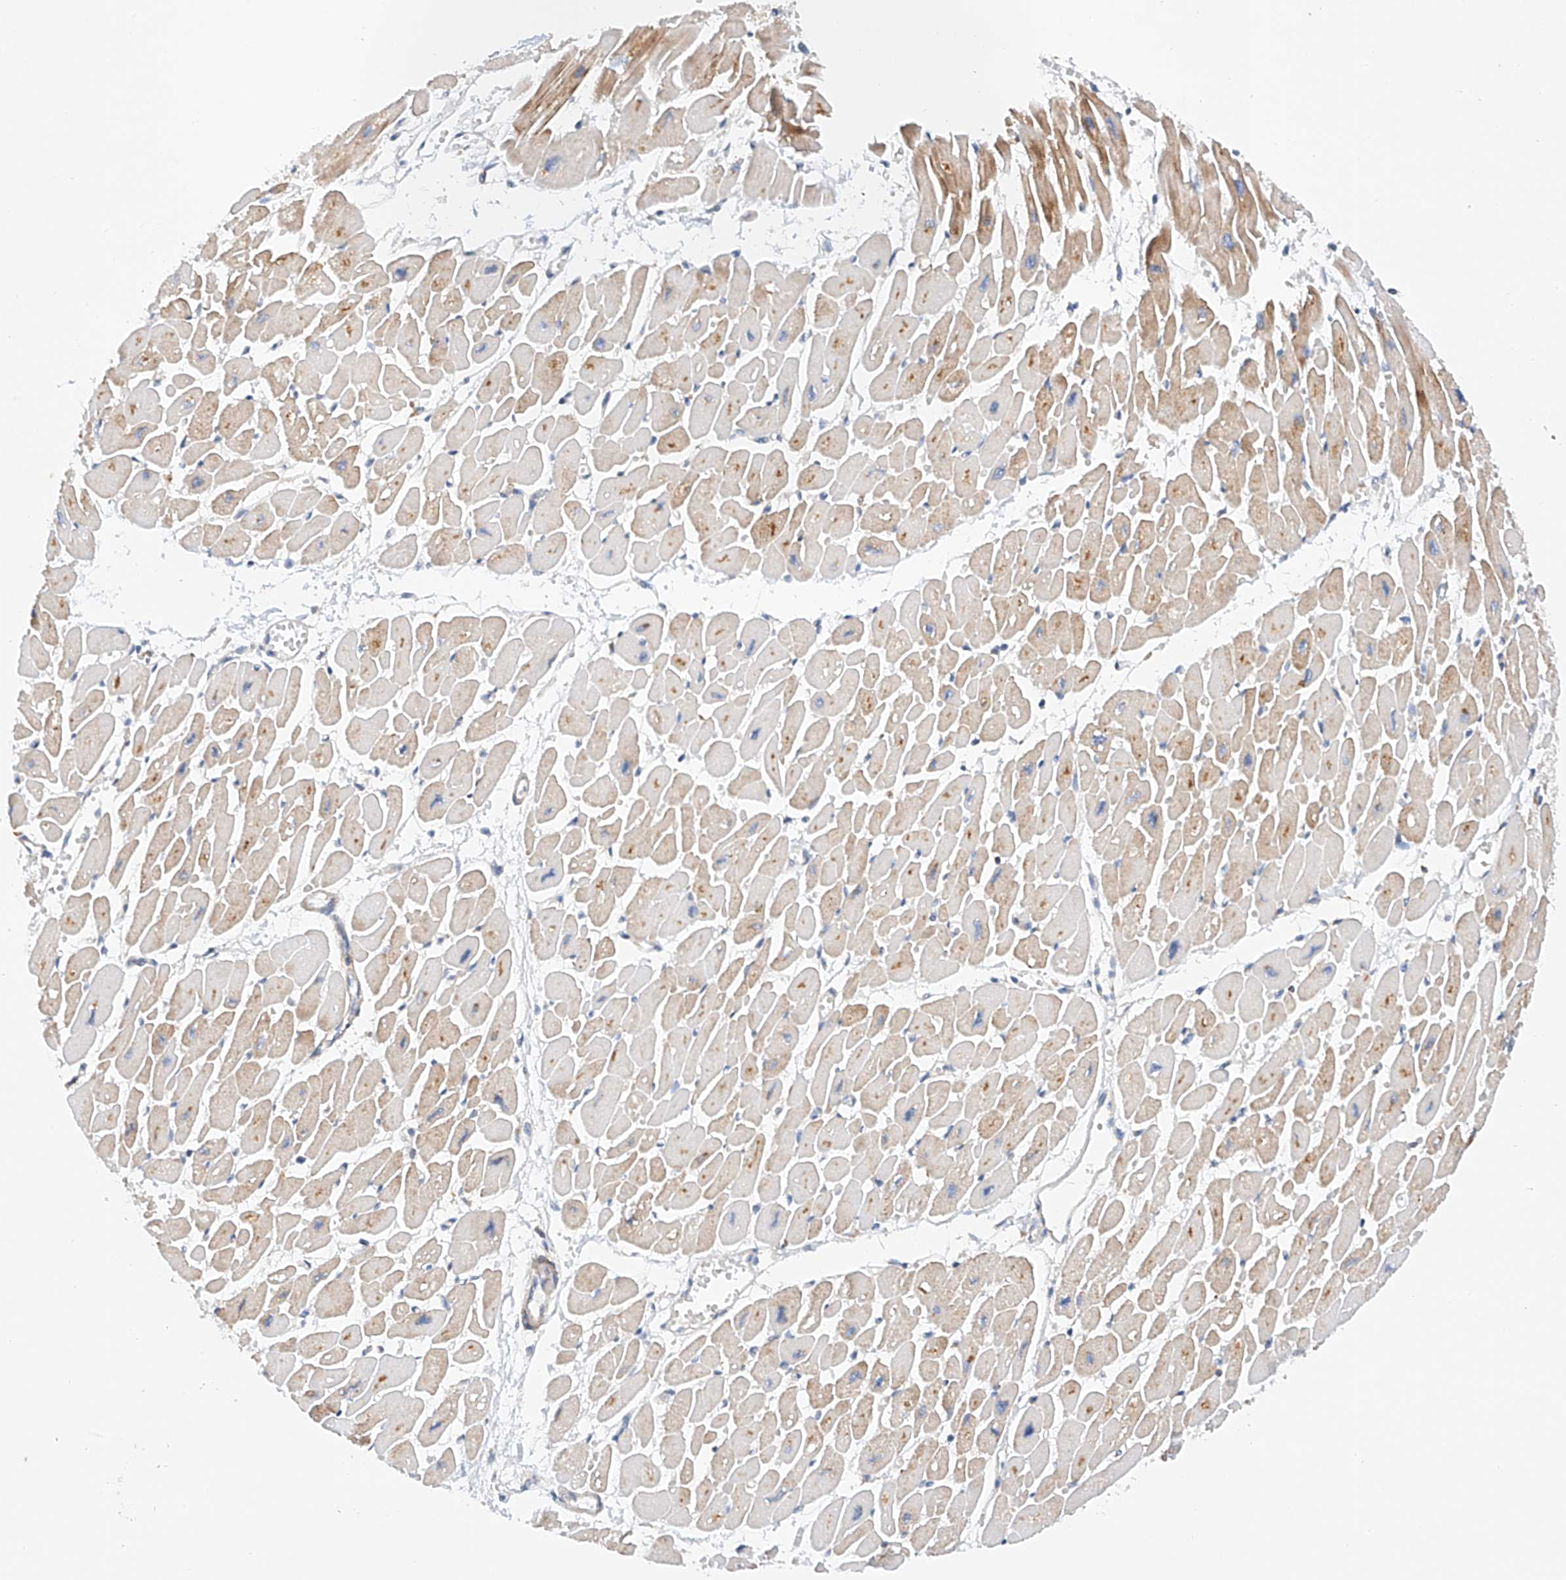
{"staining": {"intensity": "moderate", "quantity": ">75%", "location": "cytoplasmic/membranous"}, "tissue": "heart muscle", "cell_type": "Cardiomyocytes", "image_type": "normal", "snomed": [{"axis": "morphology", "description": "Normal tissue, NOS"}, {"axis": "topography", "description": "Heart"}], "caption": "High-magnification brightfield microscopy of normal heart muscle stained with DAB (3,3'-diaminobenzidine) (brown) and counterstained with hematoxylin (blue). cardiomyocytes exhibit moderate cytoplasmic/membranous positivity is seen in about>75% of cells.", "gene": "MFN2", "patient": {"sex": "female", "age": 54}}